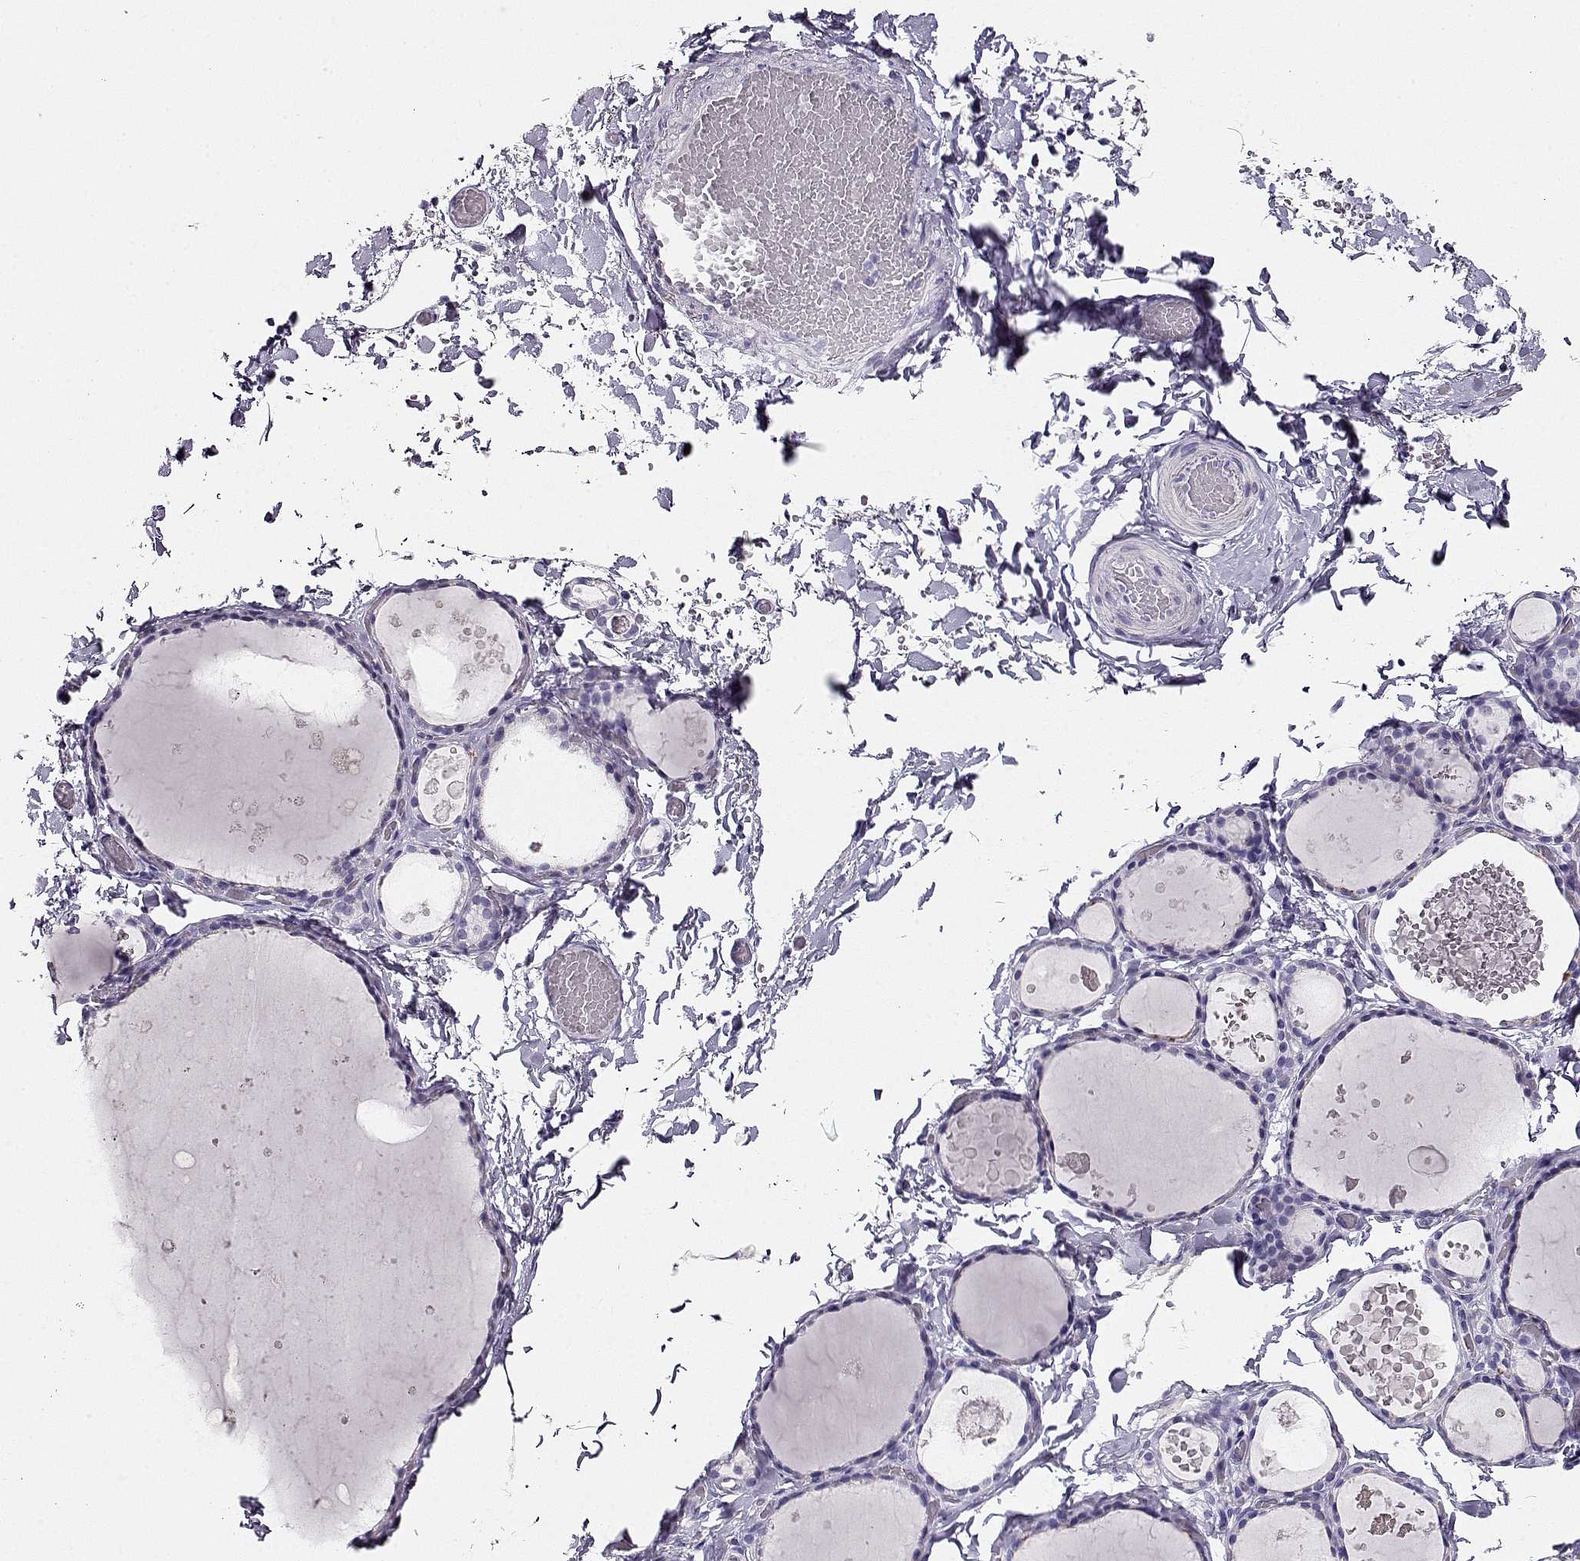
{"staining": {"intensity": "negative", "quantity": "none", "location": "none"}, "tissue": "thyroid gland", "cell_type": "Glandular cells", "image_type": "normal", "snomed": [{"axis": "morphology", "description": "Normal tissue, NOS"}, {"axis": "topography", "description": "Thyroid gland"}], "caption": "The immunohistochemistry (IHC) image has no significant staining in glandular cells of thyroid gland. (DAB immunohistochemistry (IHC) visualized using brightfield microscopy, high magnification).", "gene": "ACTN2", "patient": {"sex": "female", "age": 56}}